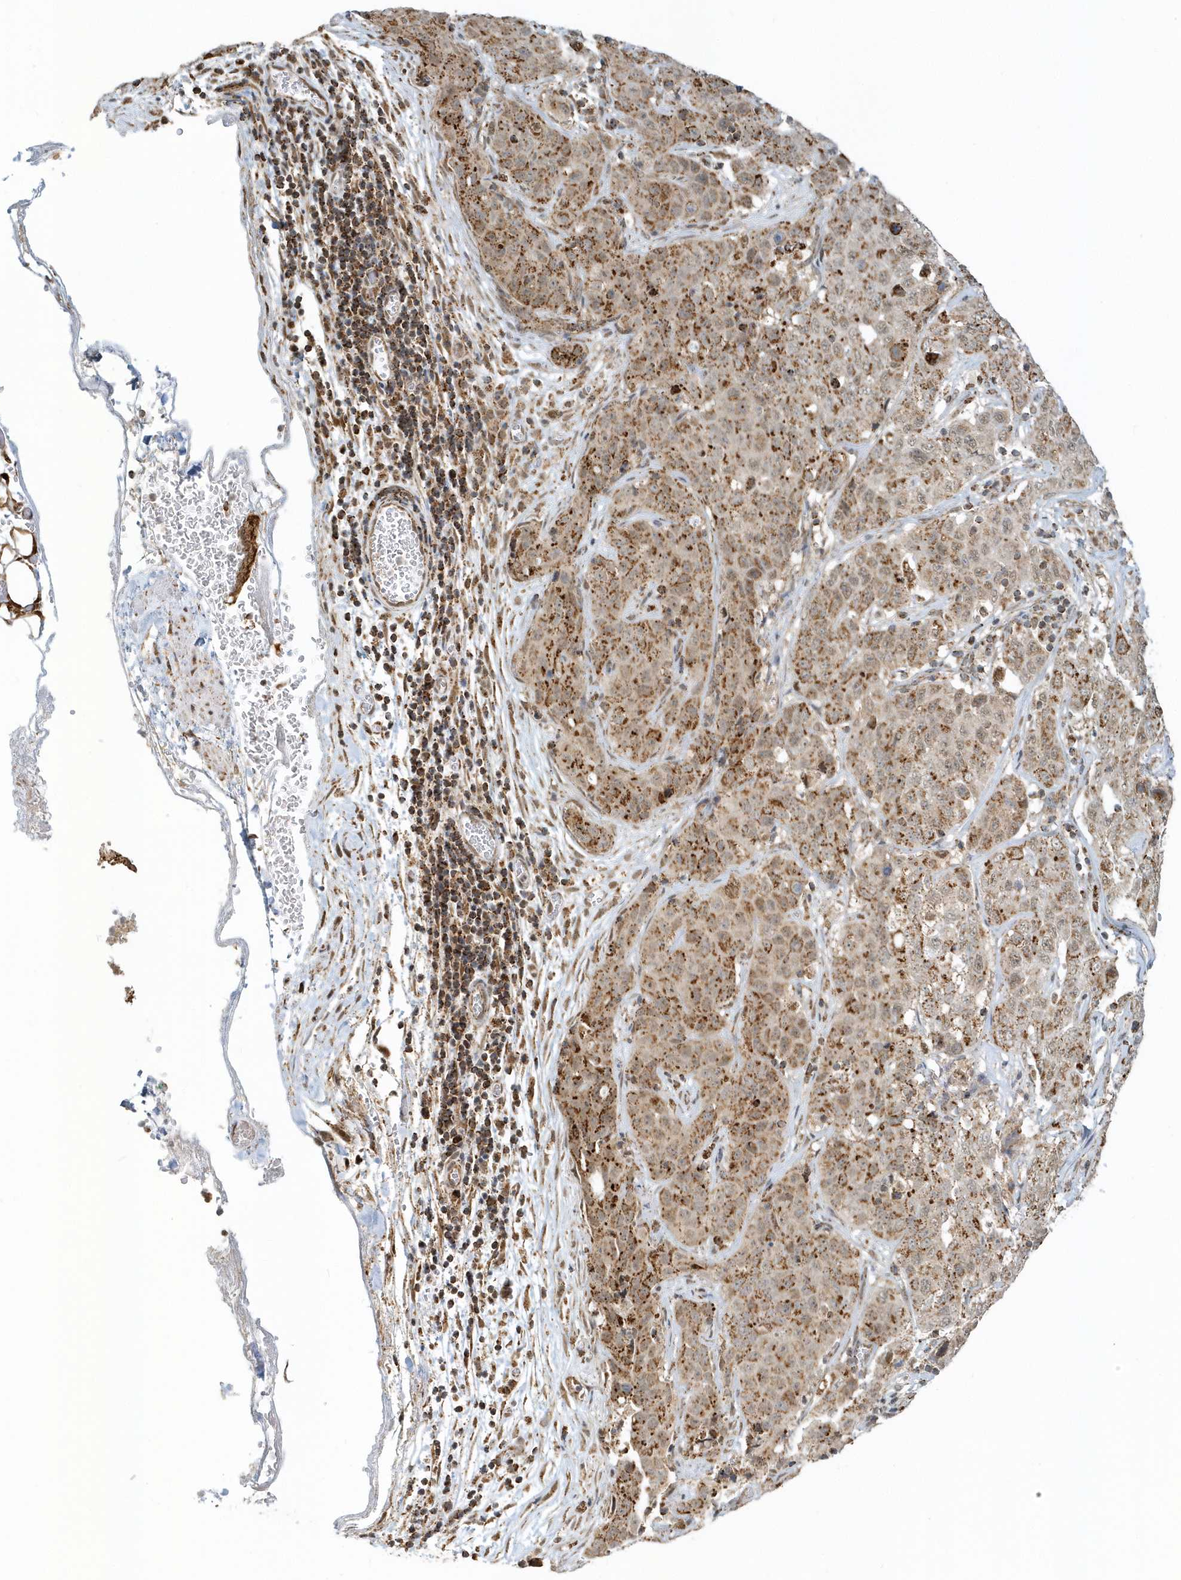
{"staining": {"intensity": "moderate", "quantity": ">75%", "location": "cytoplasmic/membranous,nuclear"}, "tissue": "stomach cancer", "cell_type": "Tumor cells", "image_type": "cancer", "snomed": [{"axis": "morphology", "description": "Normal tissue, NOS"}, {"axis": "morphology", "description": "Adenocarcinoma, NOS"}, {"axis": "topography", "description": "Lymph node"}, {"axis": "topography", "description": "Stomach"}], "caption": "Protein expression analysis of stomach cancer shows moderate cytoplasmic/membranous and nuclear positivity in approximately >75% of tumor cells. The protein of interest is stained brown, and the nuclei are stained in blue (DAB IHC with brightfield microscopy, high magnification).", "gene": "PSMD6", "patient": {"sex": "male", "age": 48}}